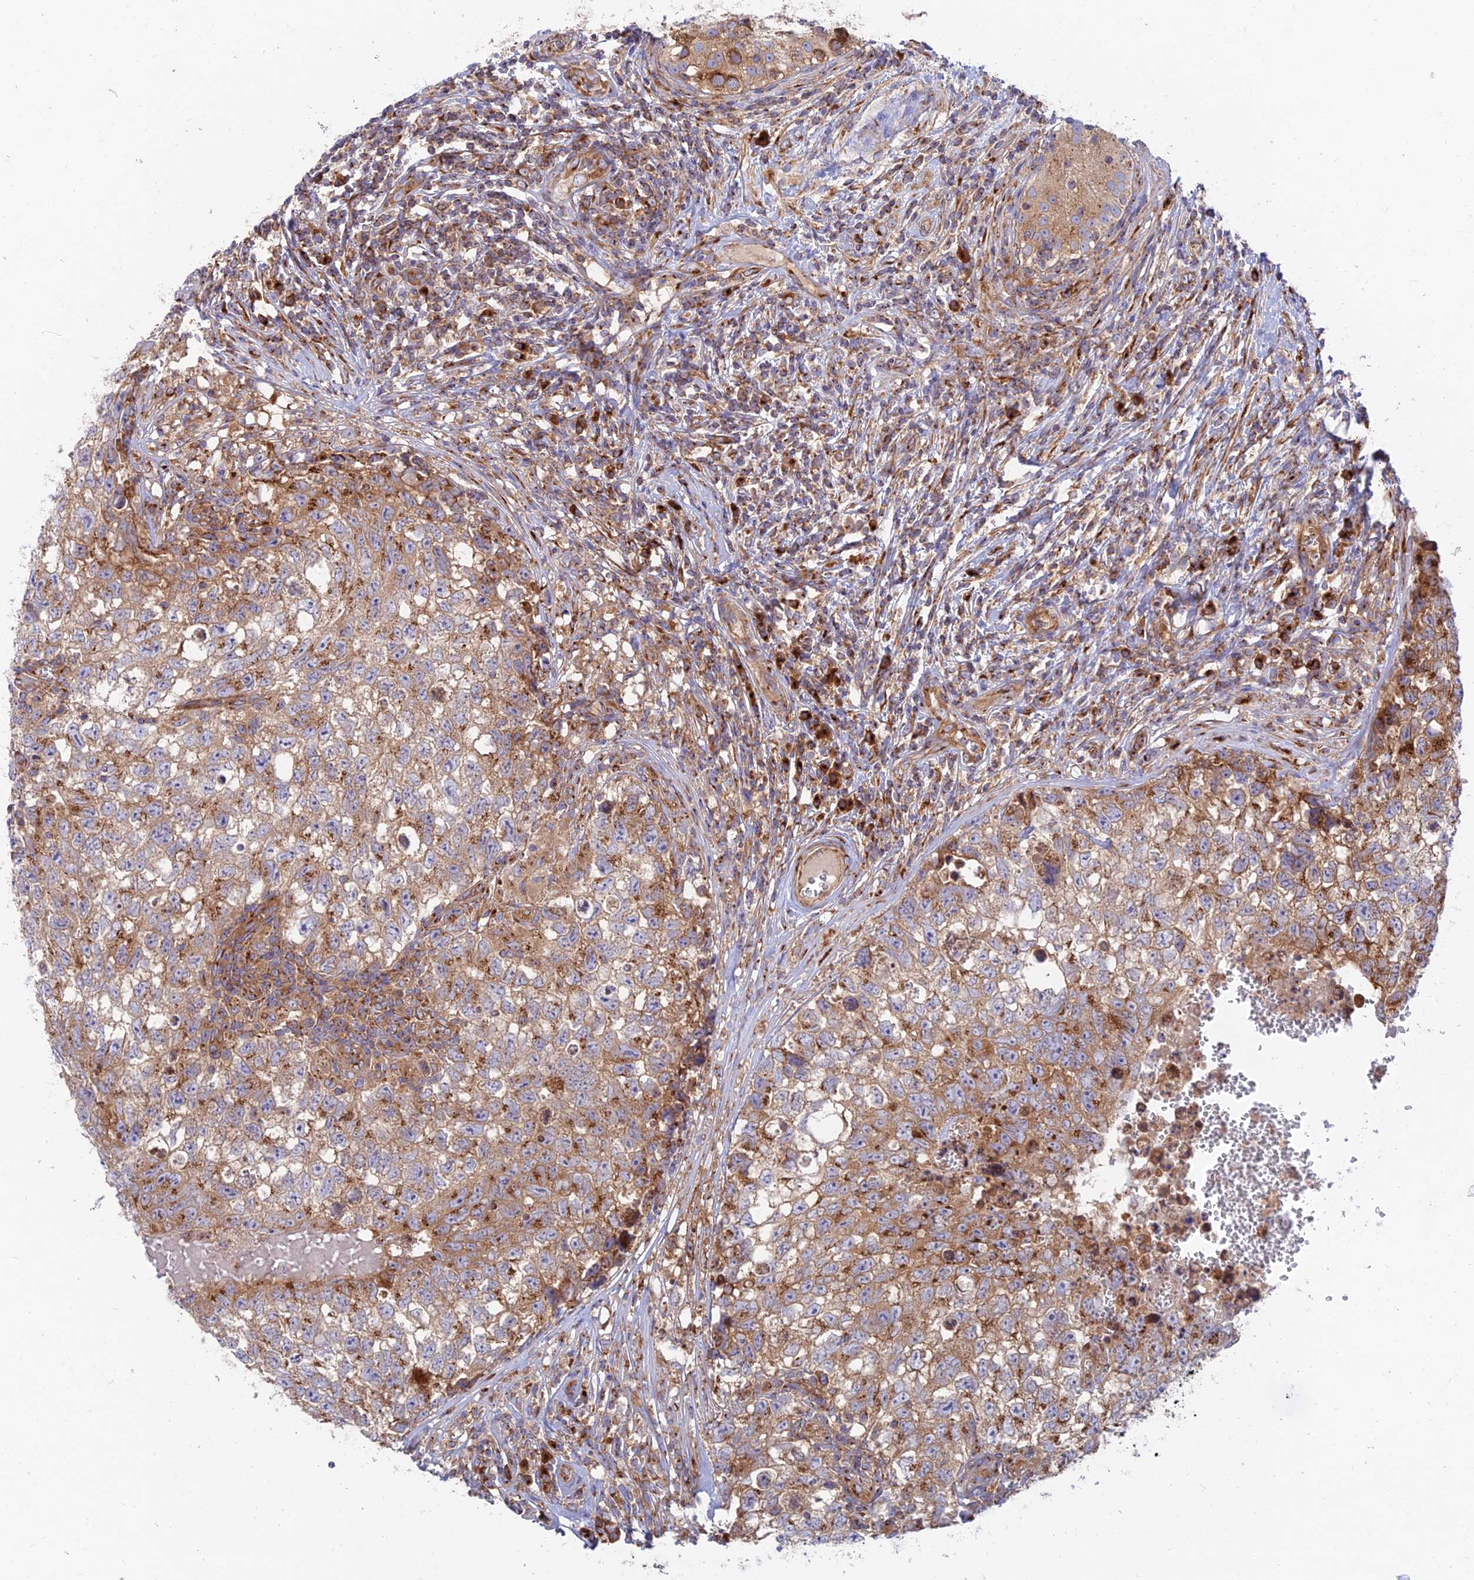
{"staining": {"intensity": "moderate", "quantity": ">75%", "location": "cytoplasmic/membranous"}, "tissue": "testis cancer", "cell_type": "Tumor cells", "image_type": "cancer", "snomed": [{"axis": "morphology", "description": "Seminoma, NOS"}, {"axis": "morphology", "description": "Carcinoma, Embryonal, NOS"}, {"axis": "topography", "description": "Testis"}], "caption": "Tumor cells demonstrate moderate cytoplasmic/membranous expression in about >75% of cells in seminoma (testis).", "gene": "GOLGA3", "patient": {"sex": "male", "age": 29}}